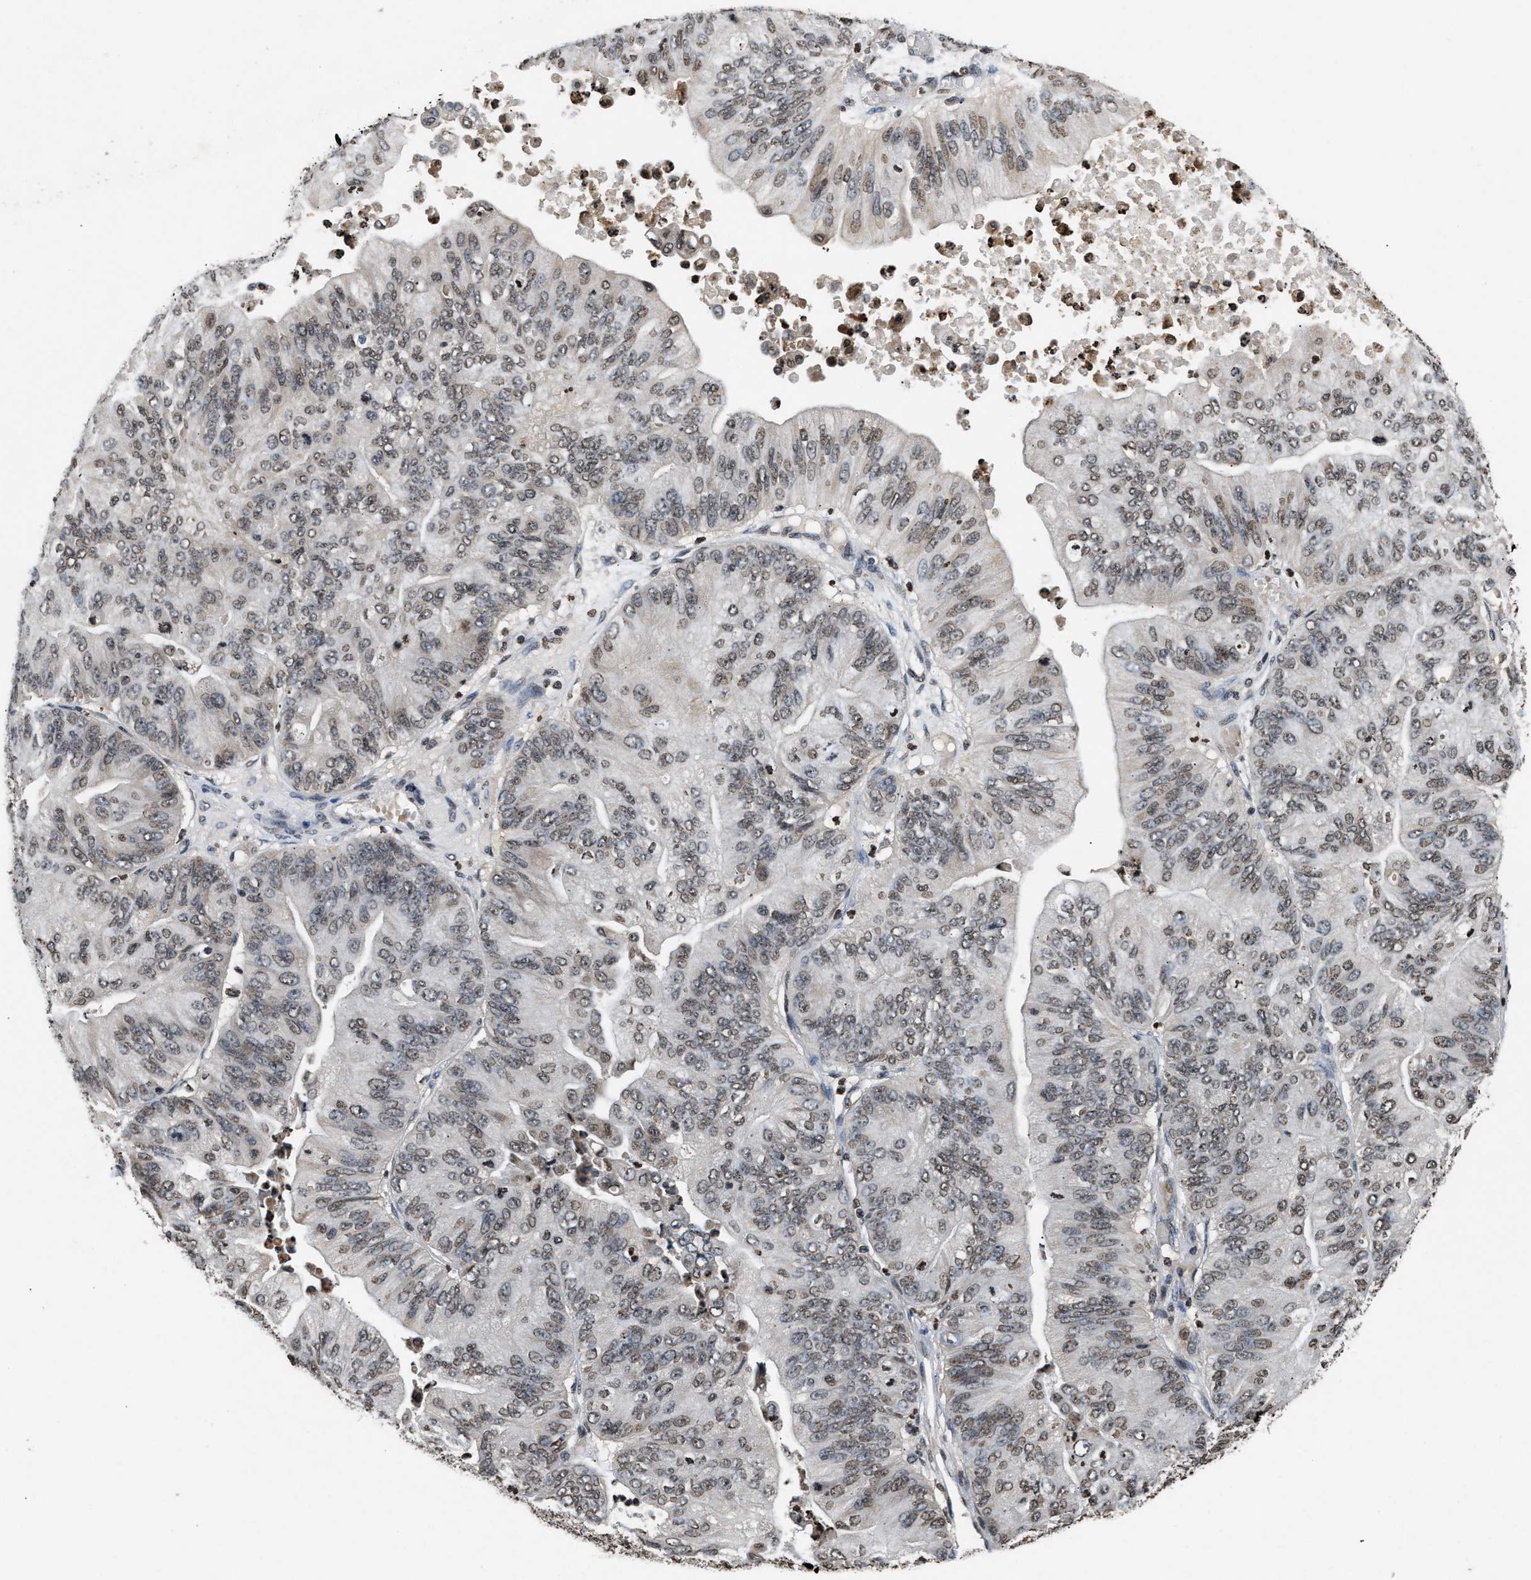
{"staining": {"intensity": "weak", "quantity": "25%-75%", "location": "cytoplasmic/membranous,nuclear"}, "tissue": "ovarian cancer", "cell_type": "Tumor cells", "image_type": "cancer", "snomed": [{"axis": "morphology", "description": "Cystadenocarcinoma, mucinous, NOS"}, {"axis": "topography", "description": "Ovary"}], "caption": "Immunohistochemistry (IHC) (DAB) staining of human mucinous cystadenocarcinoma (ovarian) shows weak cytoplasmic/membranous and nuclear protein expression in approximately 25%-75% of tumor cells. Nuclei are stained in blue.", "gene": "DNASE1L3", "patient": {"sex": "female", "age": 61}}